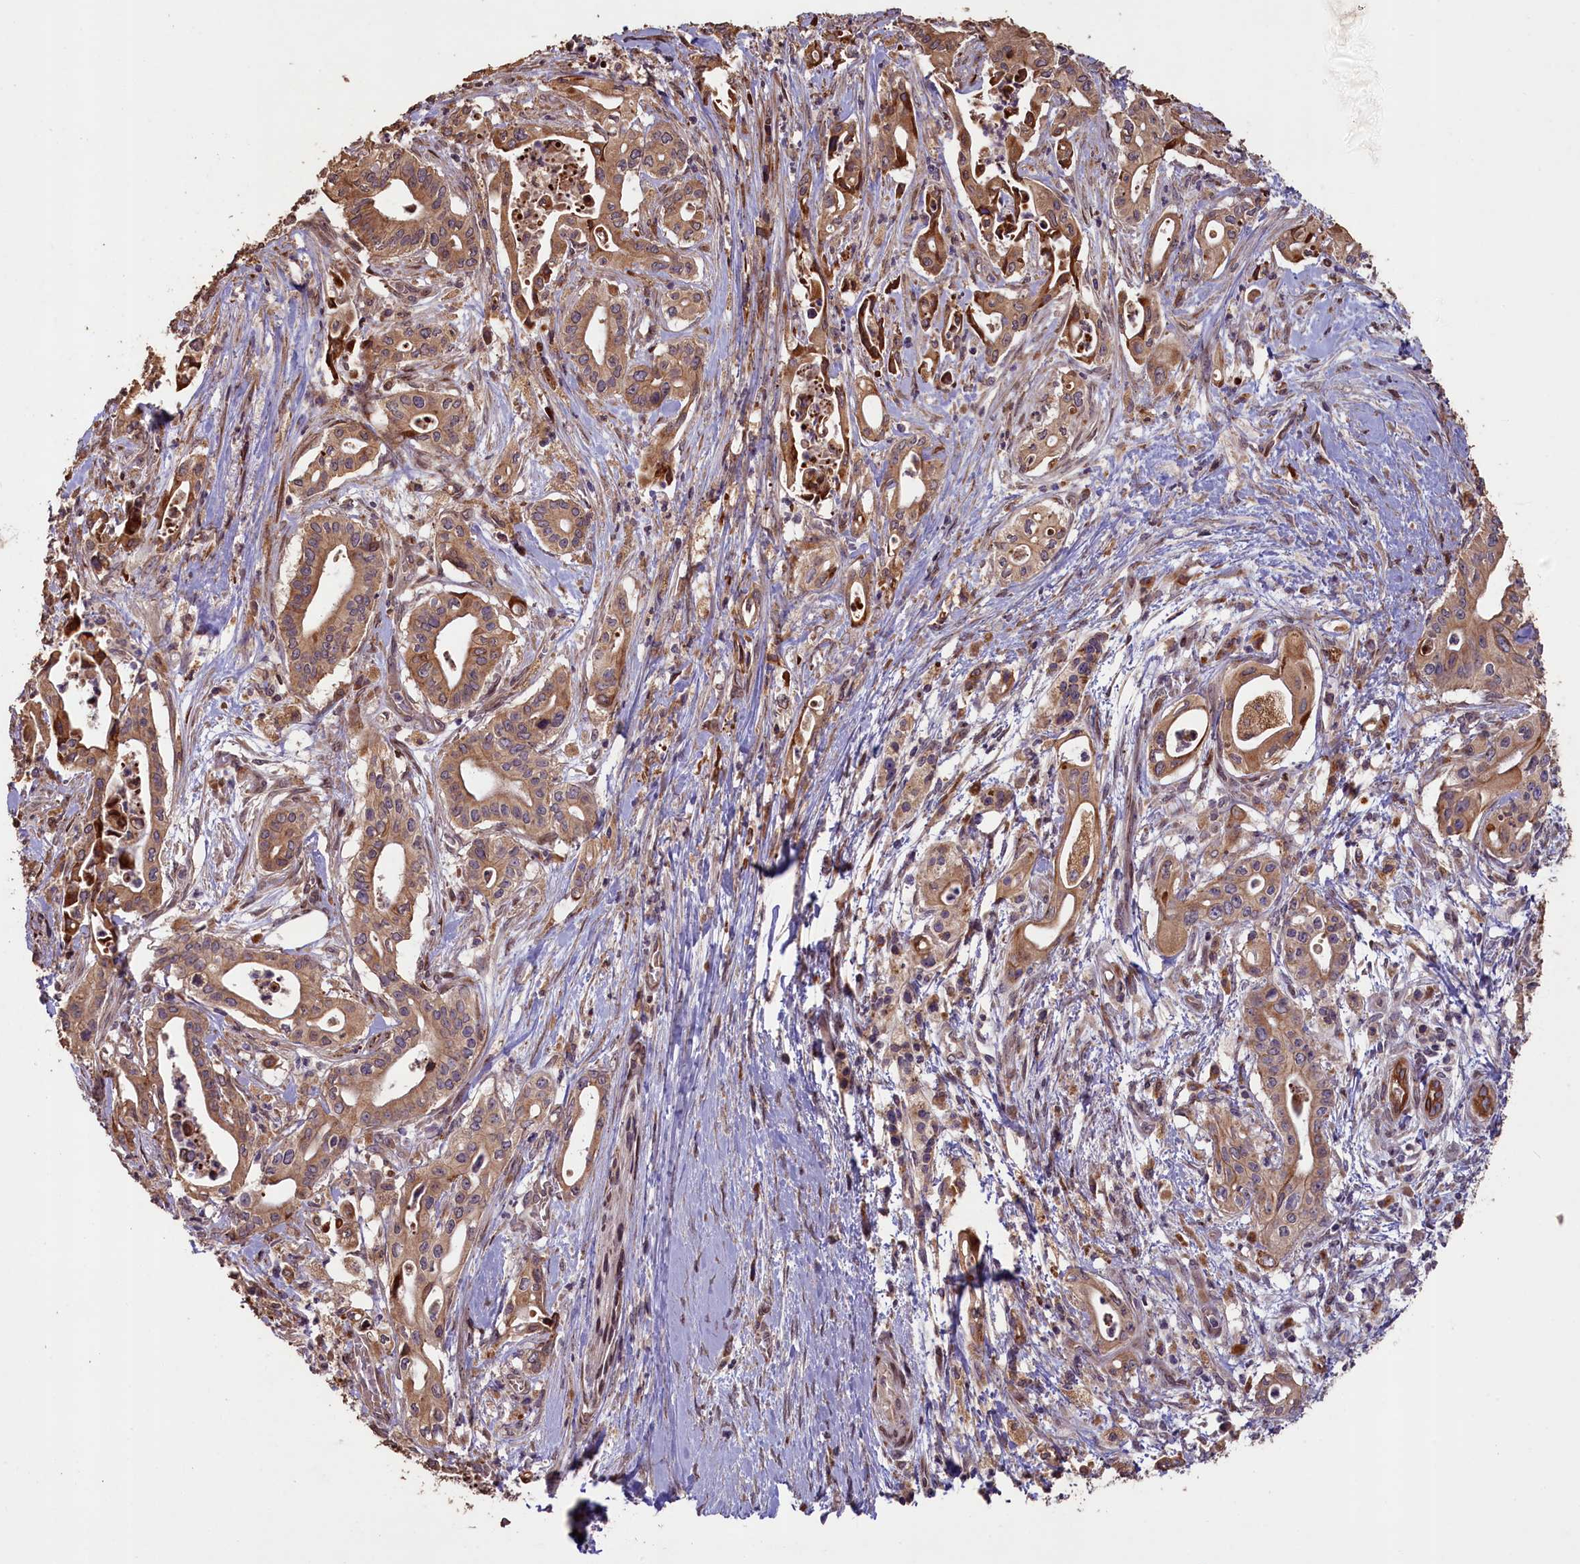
{"staining": {"intensity": "moderate", "quantity": ">75%", "location": "cytoplasmic/membranous"}, "tissue": "pancreatic cancer", "cell_type": "Tumor cells", "image_type": "cancer", "snomed": [{"axis": "morphology", "description": "Adenocarcinoma, NOS"}, {"axis": "topography", "description": "Pancreas"}], "caption": "High-magnification brightfield microscopy of adenocarcinoma (pancreatic) stained with DAB (brown) and counterstained with hematoxylin (blue). tumor cells exhibit moderate cytoplasmic/membranous positivity is seen in approximately>75% of cells. Using DAB (3,3'-diaminobenzidine) (brown) and hematoxylin (blue) stains, captured at high magnification using brightfield microscopy.", "gene": "SLC38A7", "patient": {"sex": "female", "age": 77}}